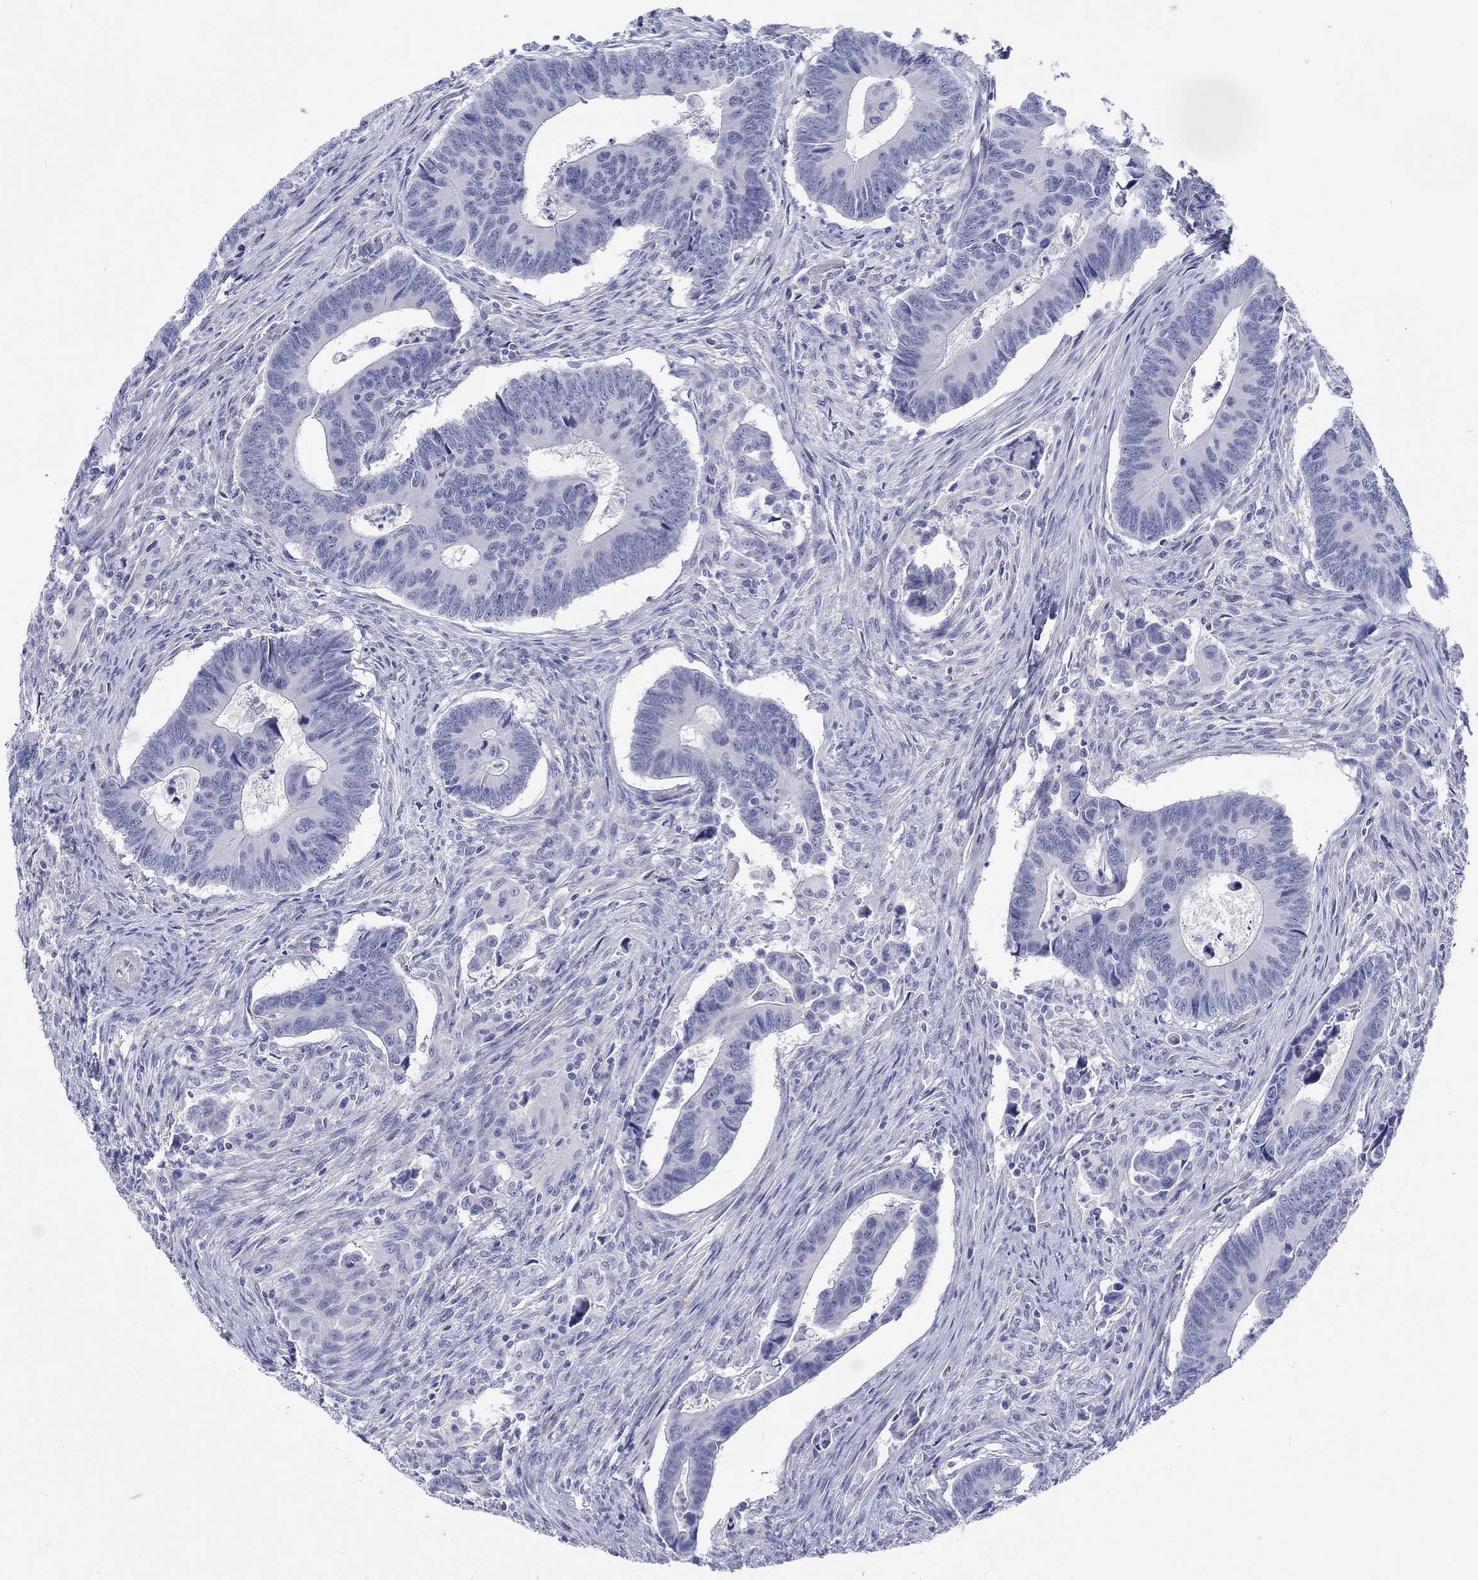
{"staining": {"intensity": "negative", "quantity": "none", "location": "none"}, "tissue": "colorectal cancer", "cell_type": "Tumor cells", "image_type": "cancer", "snomed": [{"axis": "morphology", "description": "Adenocarcinoma, NOS"}, {"axis": "topography", "description": "Rectum"}], "caption": "The histopathology image demonstrates no staining of tumor cells in adenocarcinoma (colorectal).", "gene": "CDY2B", "patient": {"sex": "male", "age": 67}}